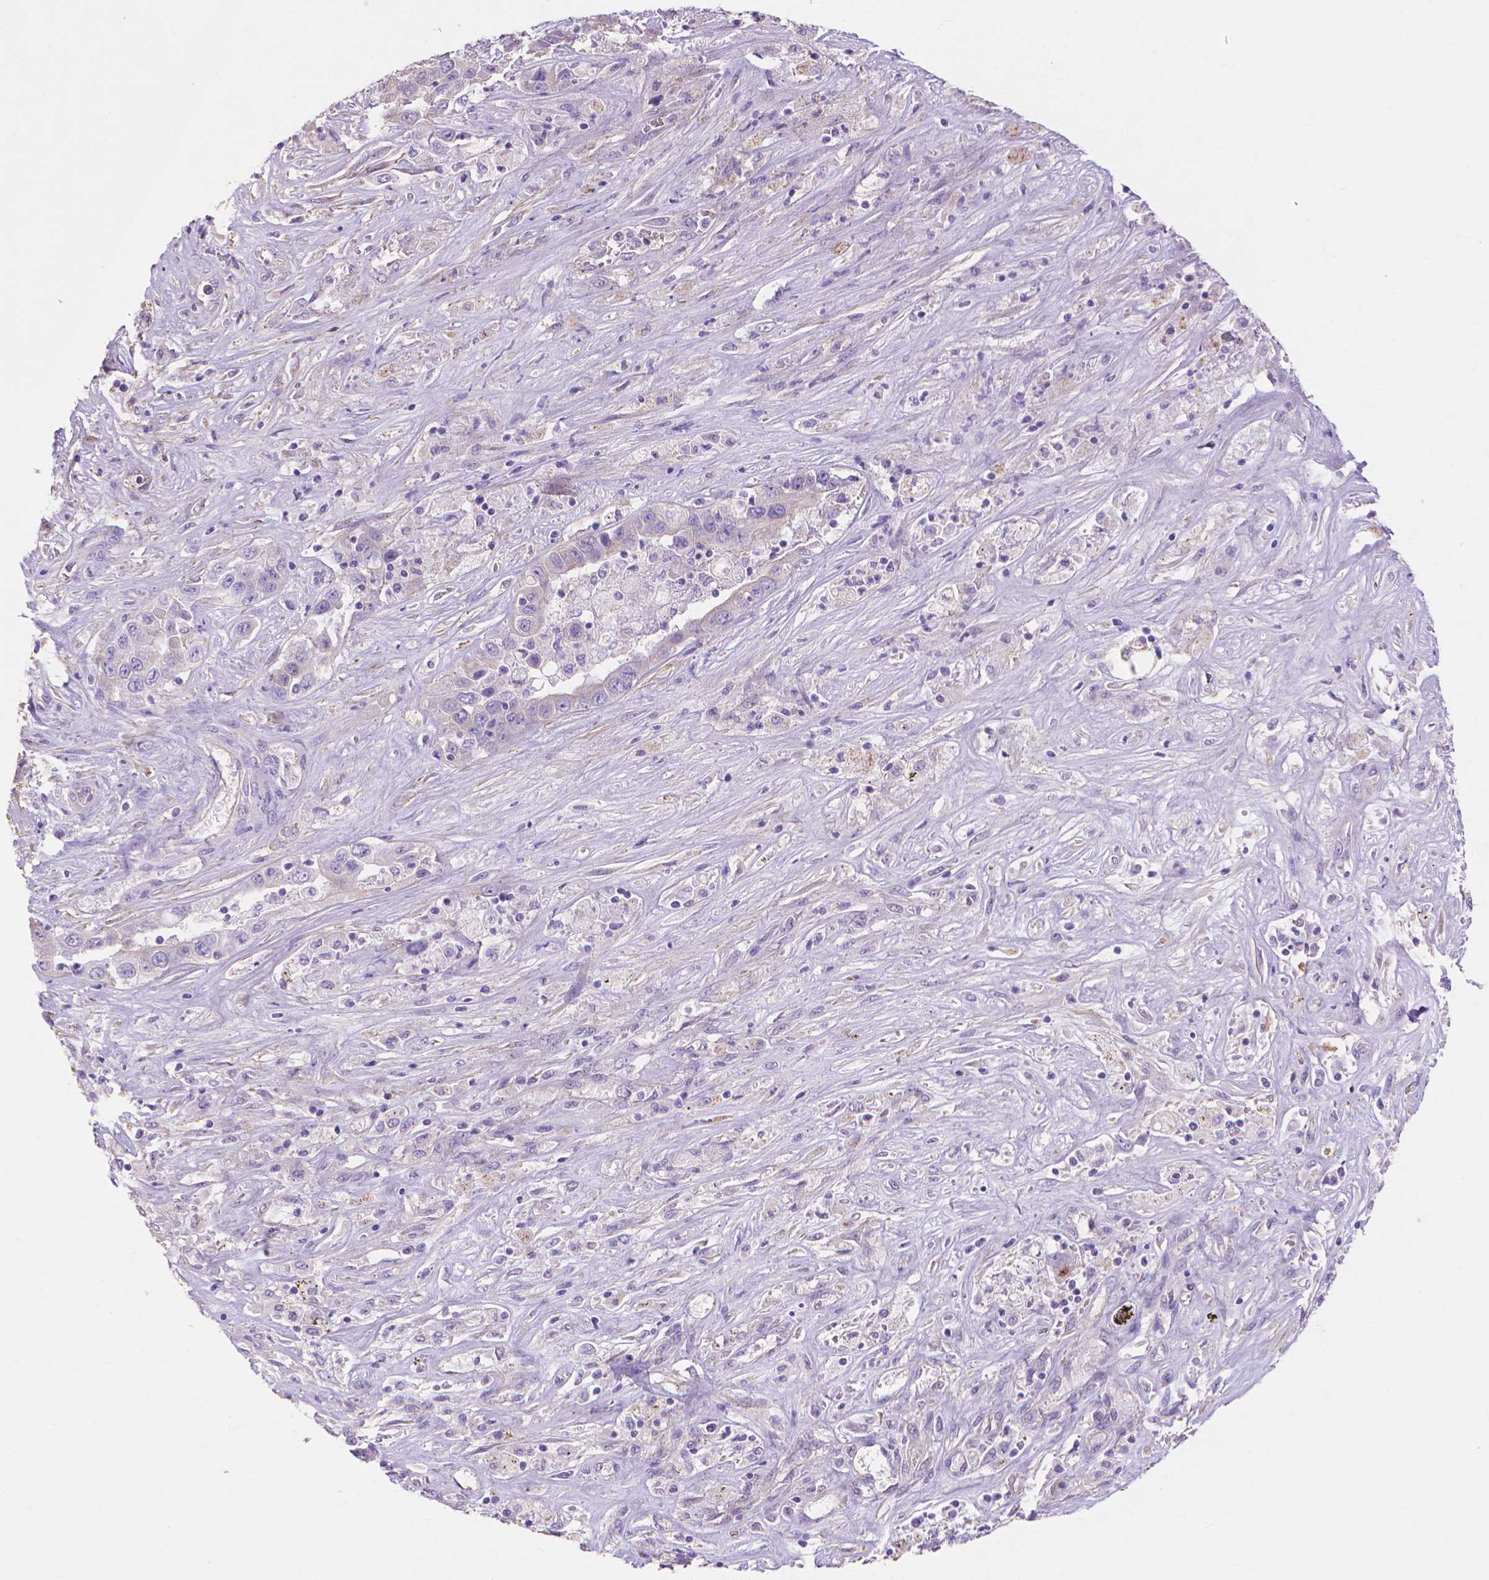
{"staining": {"intensity": "negative", "quantity": "none", "location": "none"}, "tissue": "liver cancer", "cell_type": "Tumor cells", "image_type": "cancer", "snomed": [{"axis": "morphology", "description": "Cholangiocarcinoma"}, {"axis": "topography", "description": "Liver"}], "caption": "The micrograph shows no significant staining in tumor cells of liver cancer (cholangiocarcinoma).", "gene": "MBLAC1", "patient": {"sex": "female", "age": 52}}